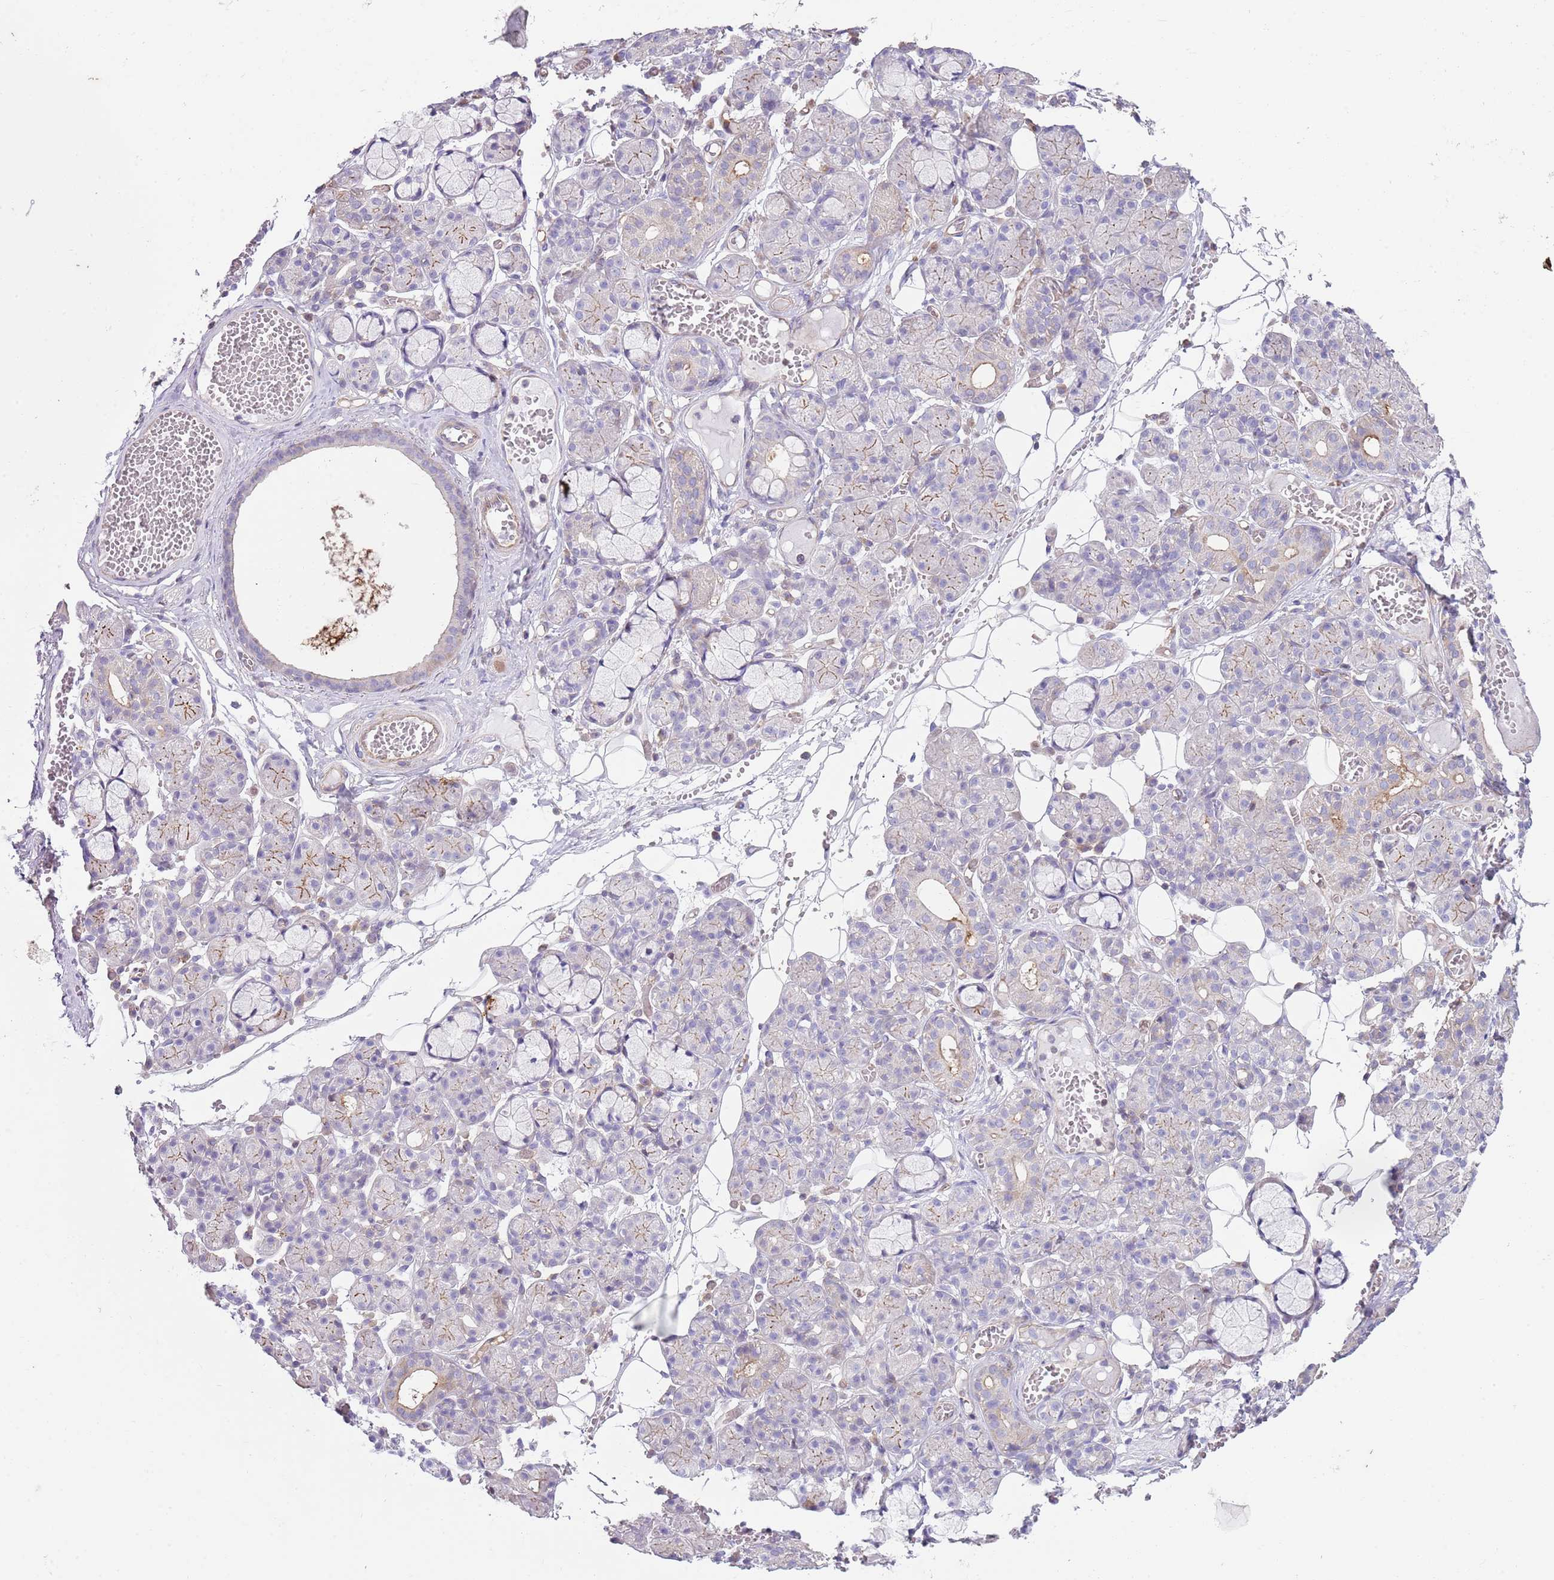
{"staining": {"intensity": "moderate", "quantity": "25%-75%", "location": "cytoplasmic/membranous"}, "tissue": "salivary gland", "cell_type": "Glandular cells", "image_type": "normal", "snomed": [{"axis": "morphology", "description": "Normal tissue, NOS"}, {"axis": "topography", "description": "Salivary gland"}], "caption": "This image demonstrates immunohistochemistry staining of unremarkable salivary gland, with medium moderate cytoplasmic/membranous expression in about 25%-75% of glandular cells.", "gene": "GNAI1", "patient": {"sex": "male", "age": 63}}